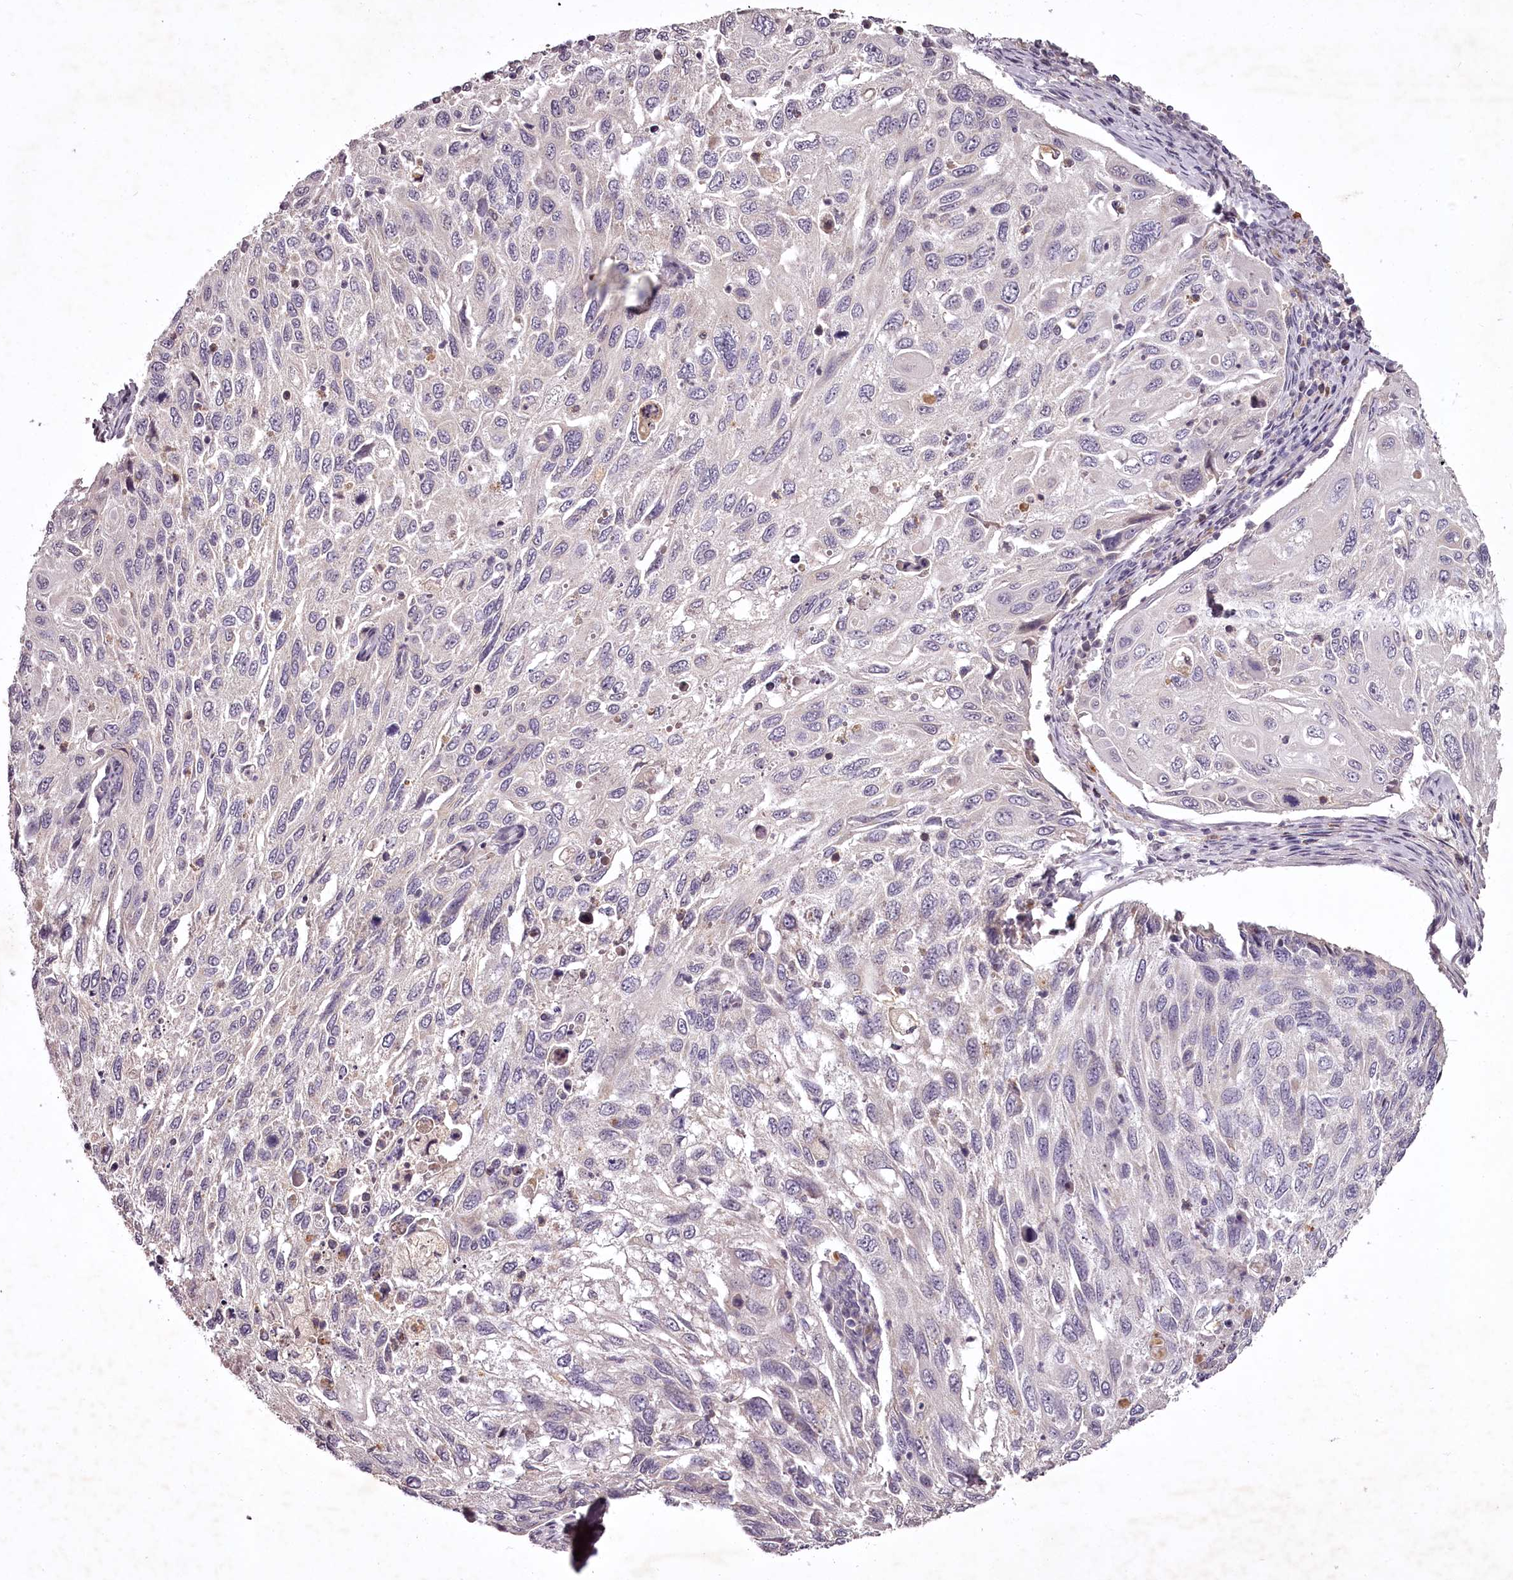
{"staining": {"intensity": "negative", "quantity": "none", "location": "none"}, "tissue": "cervical cancer", "cell_type": "Tumor cells", "image_type": "cancer", "snomed": [{"axis": "morphology", "description": "Squamous cell carcinoma, NOS"}, {"axis": "topography", "description": "Cervix"}], "caption": "This is a photomicrograph of immunohistochemistry staining of cervical cancer (squamous cell carcinoma), which shows no positivity in tumor cells.", "gene": "RBMXL2", "patient": {"sex": "female", "age": 70}}